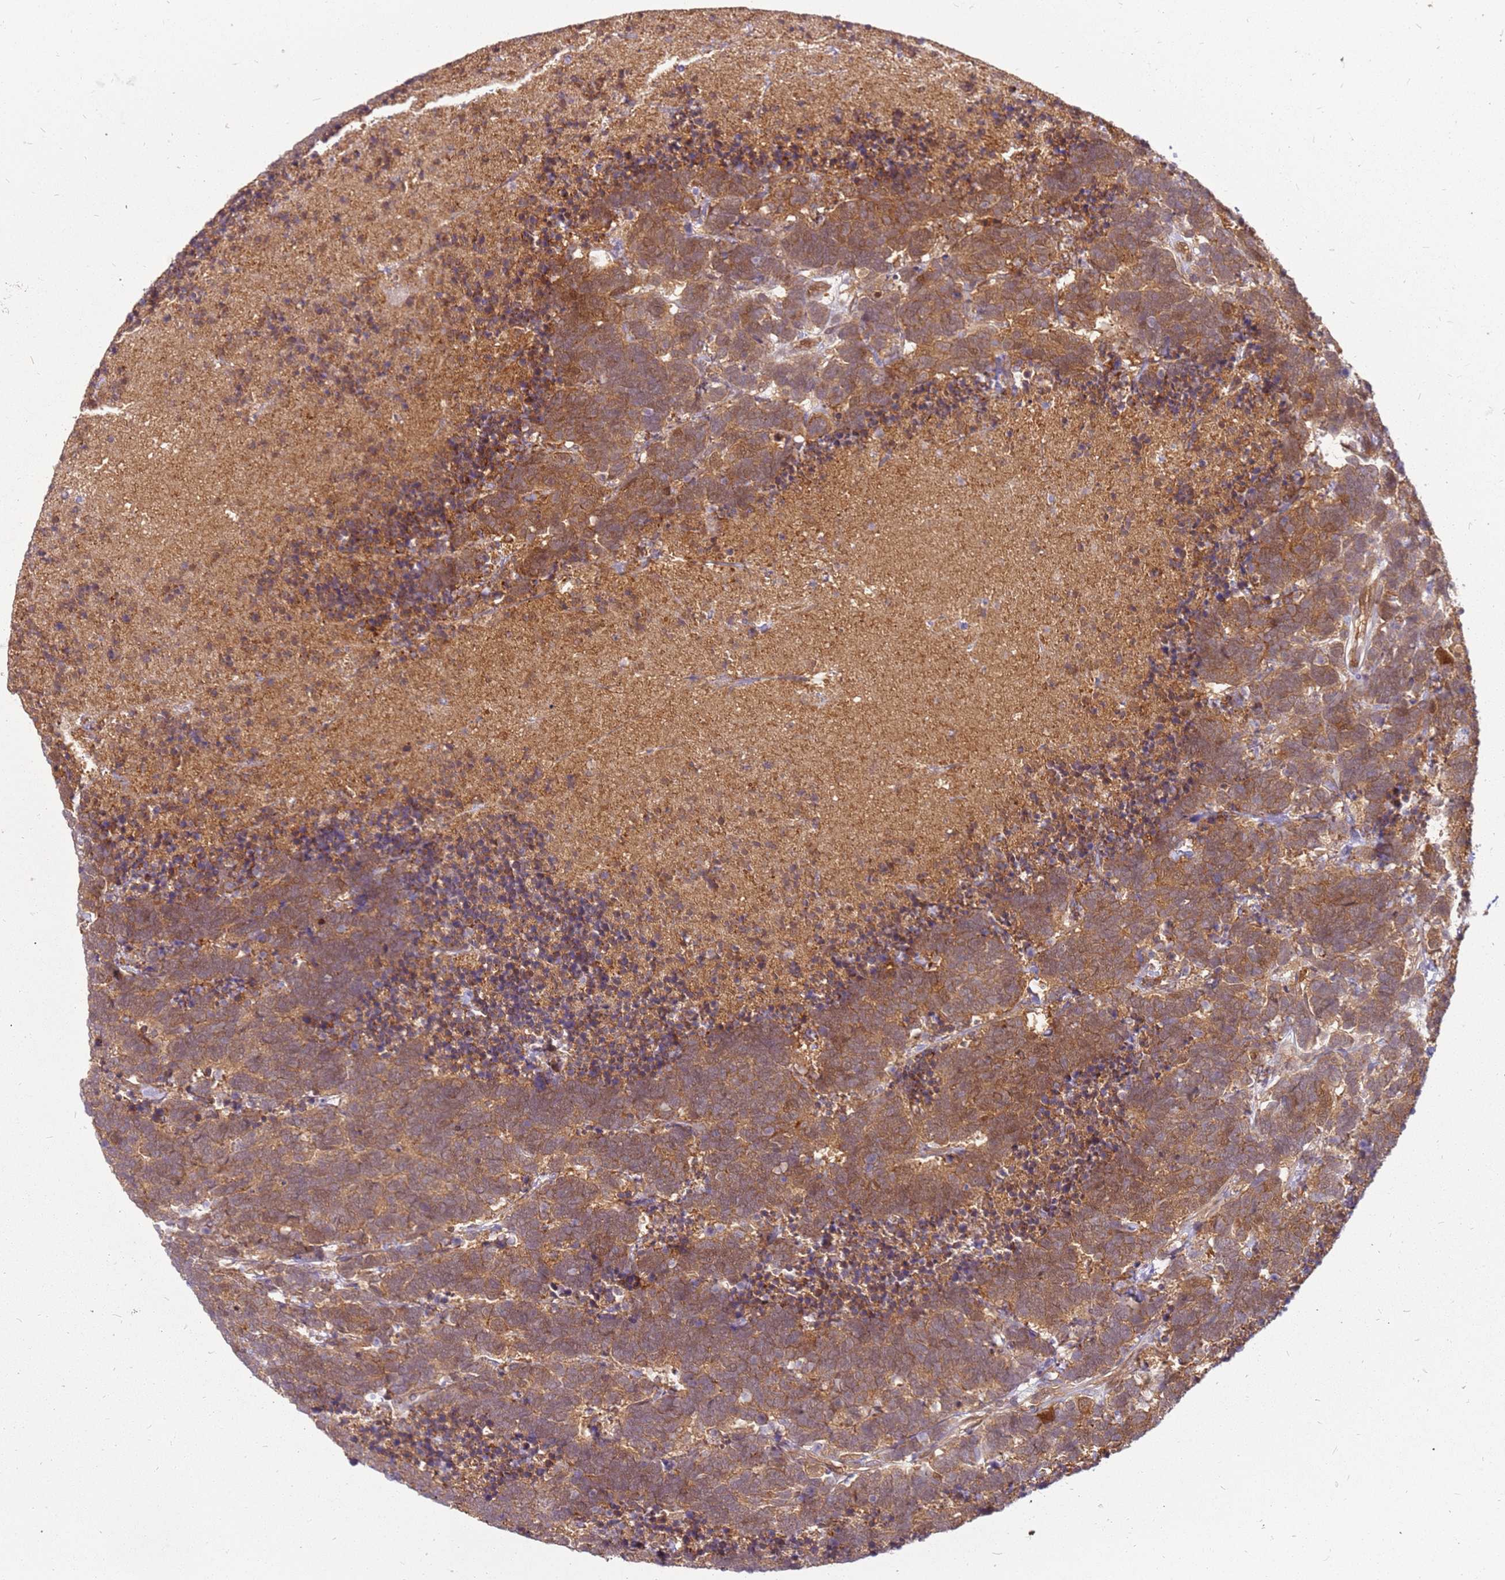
{"staining": {"intensity": "moderate", "quantity": ">75%", "location": "cytoplasmic/membranous"}, "tissue": "carcinoid", "cell_type": "Tumor cells", "image_type": "cancer", "snomed": [{"axis": "morphology", "description": "Carcinoma, NOS"}, {"axis": "morphology", "description": "Carcinoid, malignant, NOS"}, {"axis": "topography", "description": "Urinary bladder"}], "caption": "Protein expression analysis of carcinoma shows moderate cytoplasmic/membranous expression in about >75% of tumor cells. Nuclei are stained in blue.", "gene": "NUDT14", "patient": {"sex": "male", "age": 57}}